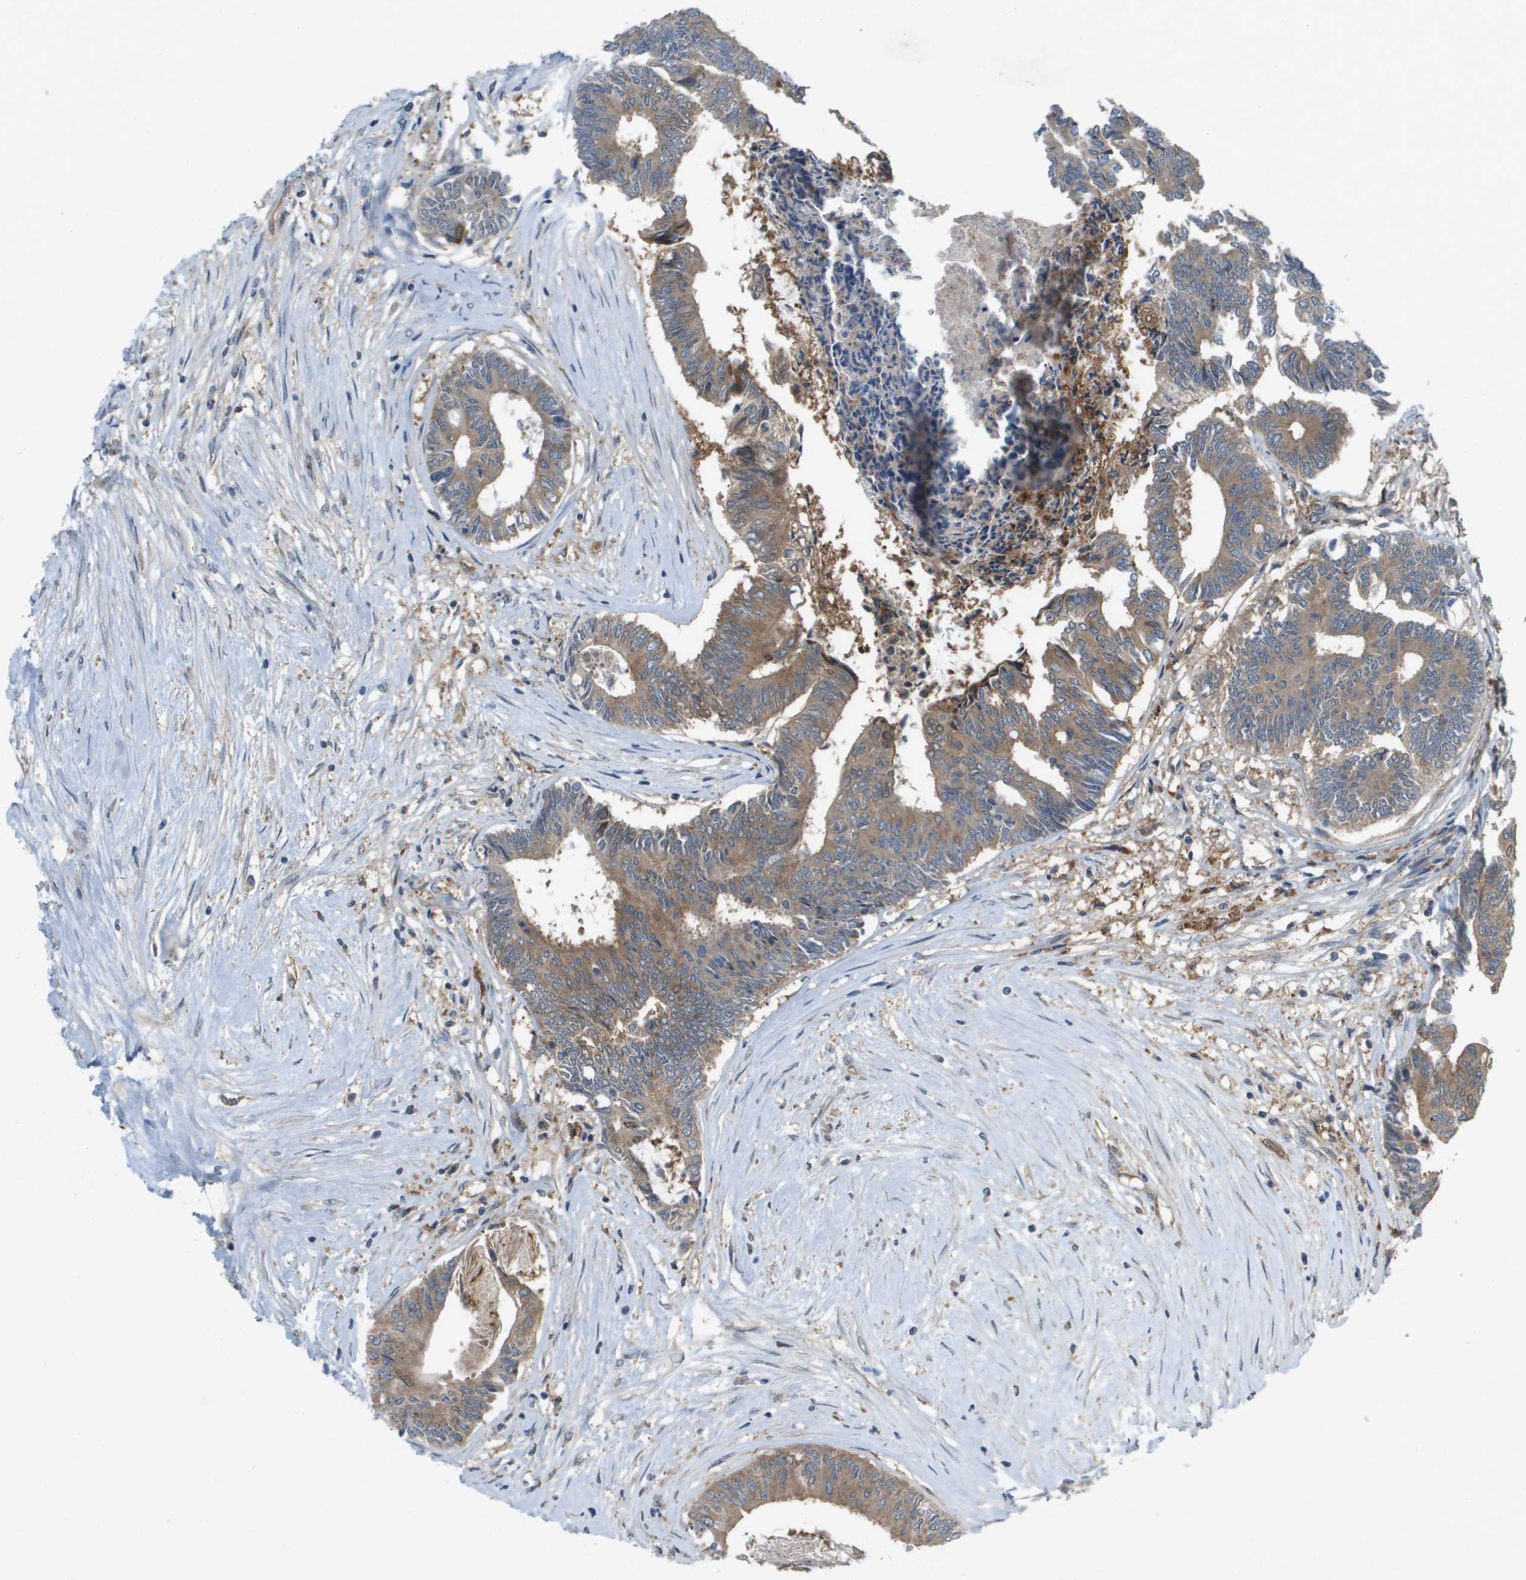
{"staining": {"intensity": "moderate", "quantity": ">75%", "location": "cytoplasmic/membranous"}, "tissue": "colorectal cancer", "cell_type": "Tumor cells", "image_type": "cancer", "snomed": [{"axis": "morphology", "description": "Adenocarcinoma, NOS"}, {"axis": "topography", "description": "Rectum"}], "caption": "Protein expression analysis of human colorectal adenocarcinoma reveals moderate cytoplasmic/membranous staining in approximately >75% of tumor cells.", "gene": "PALD1", "patient": {"sex": "male", "age": 63}}